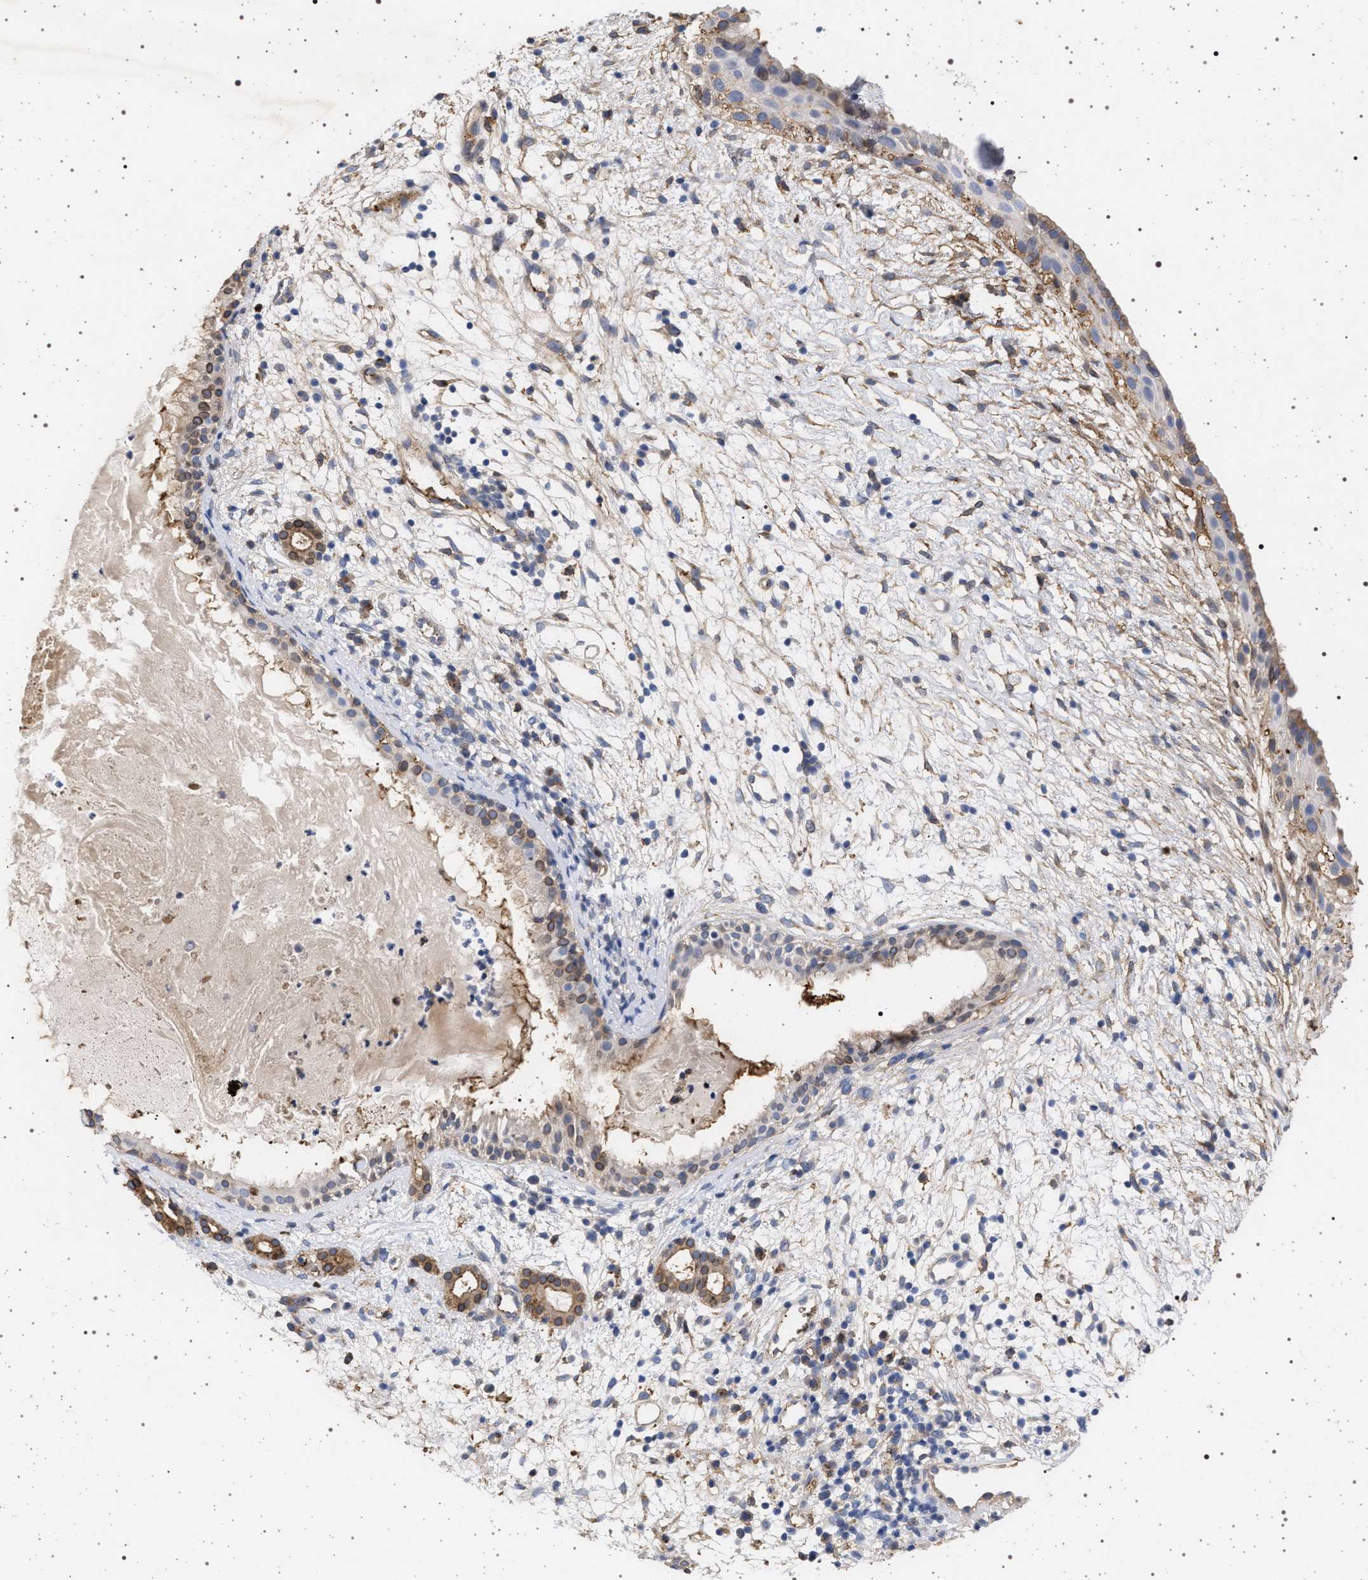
{"staining": {"intensity": "moderate", "quantity": "<25%", "location": "cytoplasmic/membranous"}, "tissue": "nasopharynx", "cell_type": "Respiratory epithelial cells", "image_type": "normal", "snomed": [{"axis": "morphology", "description": "Normal tissue, NOS"}, {"axis": "topography", "description": "Nasopharynx"}], "caption": "Human nasopharynx stained with a protein marker displays moderate staining in respiratory epithelial cells.", "gene": "PLG", "patient": {"sex": "male", "age": 22}}